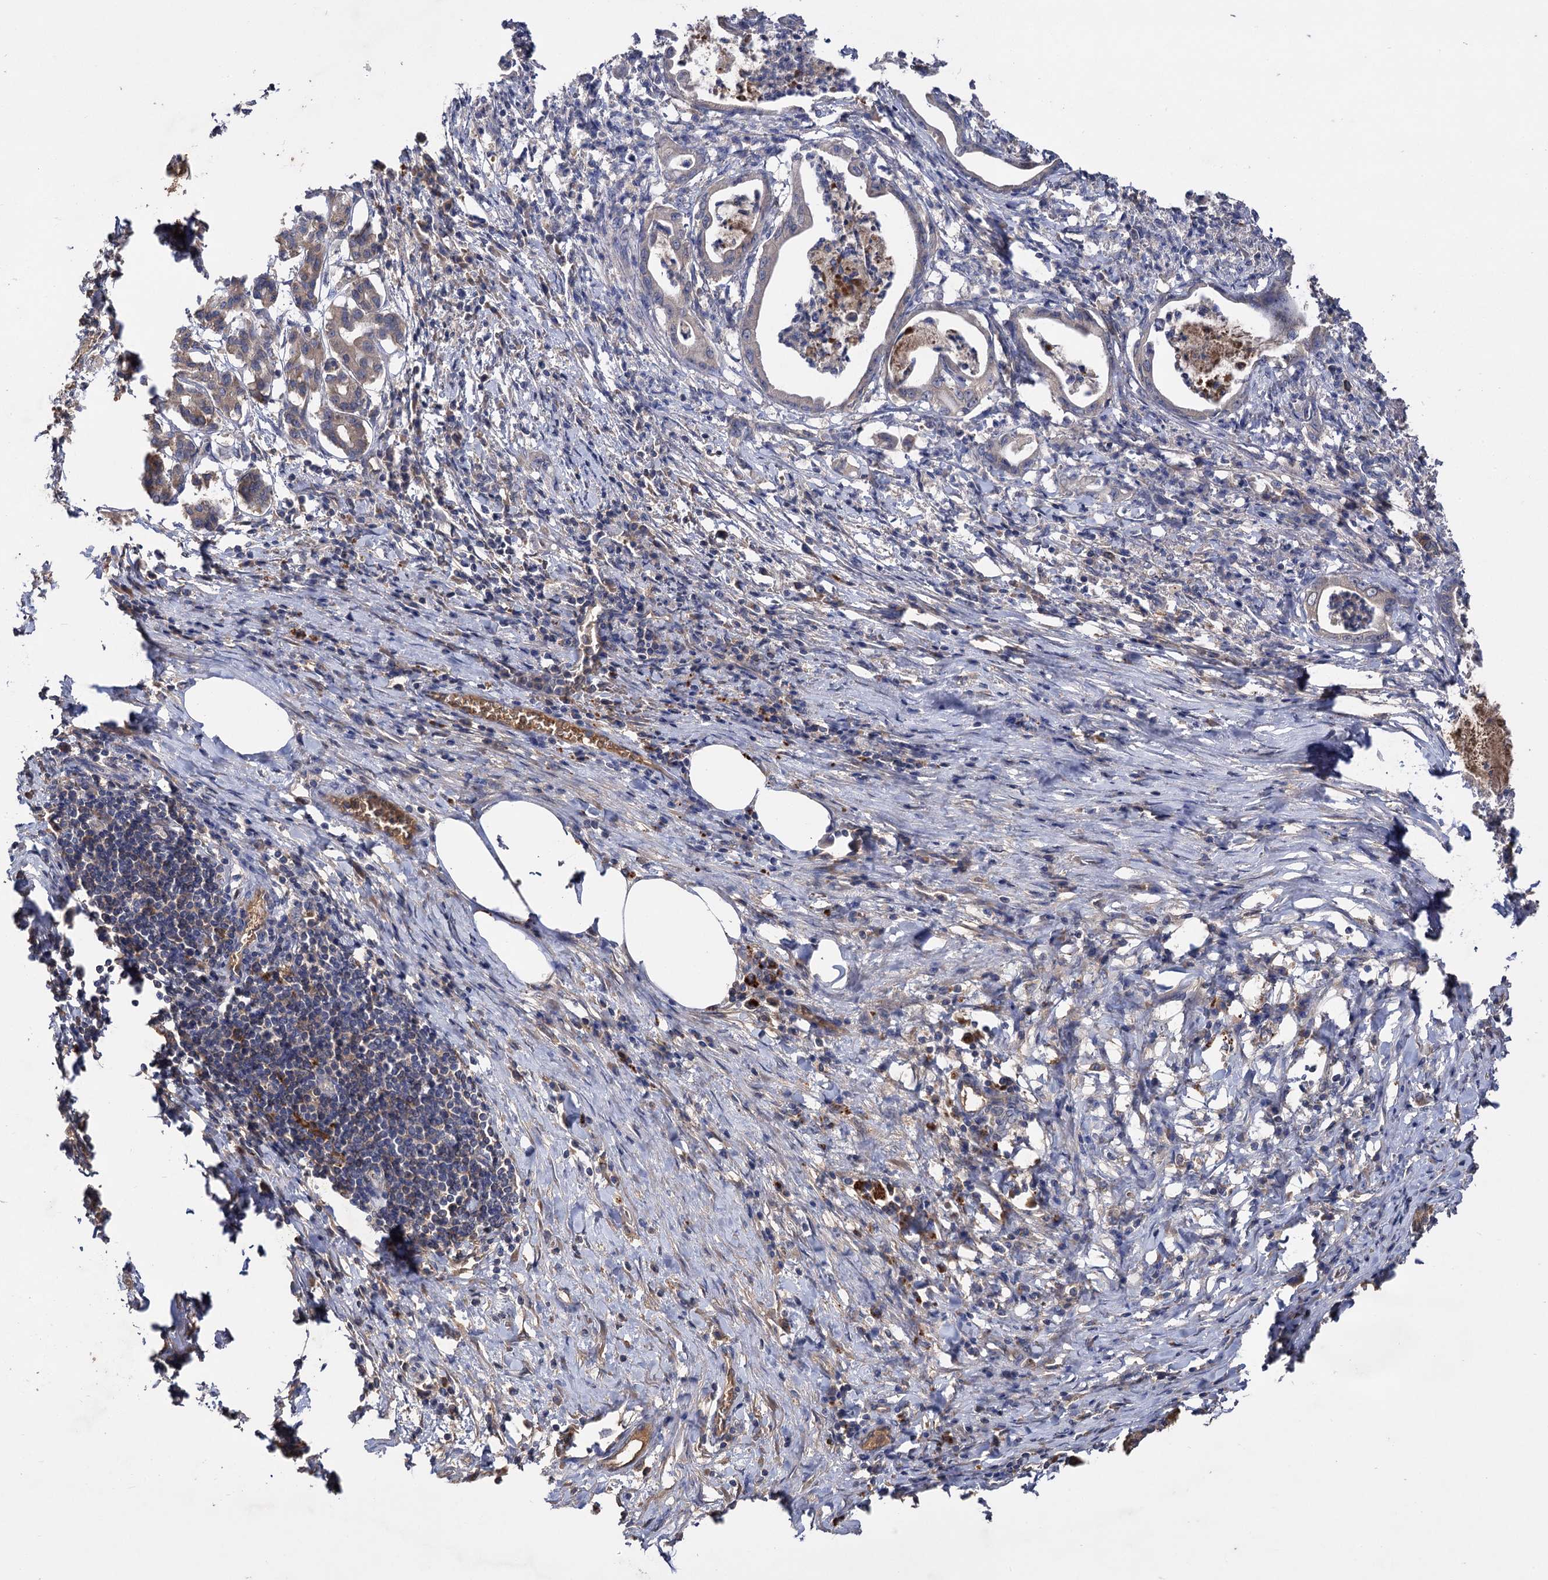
{"staining": {"intensity": "negative", "quantity": "none", "location": "none"}, "tissue": "pancreatic cancer", "cell_type": "Tumor cells", "image_type": "cancer", "snomed": [{"axis": "morphology", "description": "Adenocarcinoma, NOS"}, {"axis": "topography", "description": "Pancreas"}], "caption": "The histopathology image displays no significant positivity in tumor cells of pancreatic cancer.", "gene": "USP50", "patient": {"sex": "female", "age": 55}}